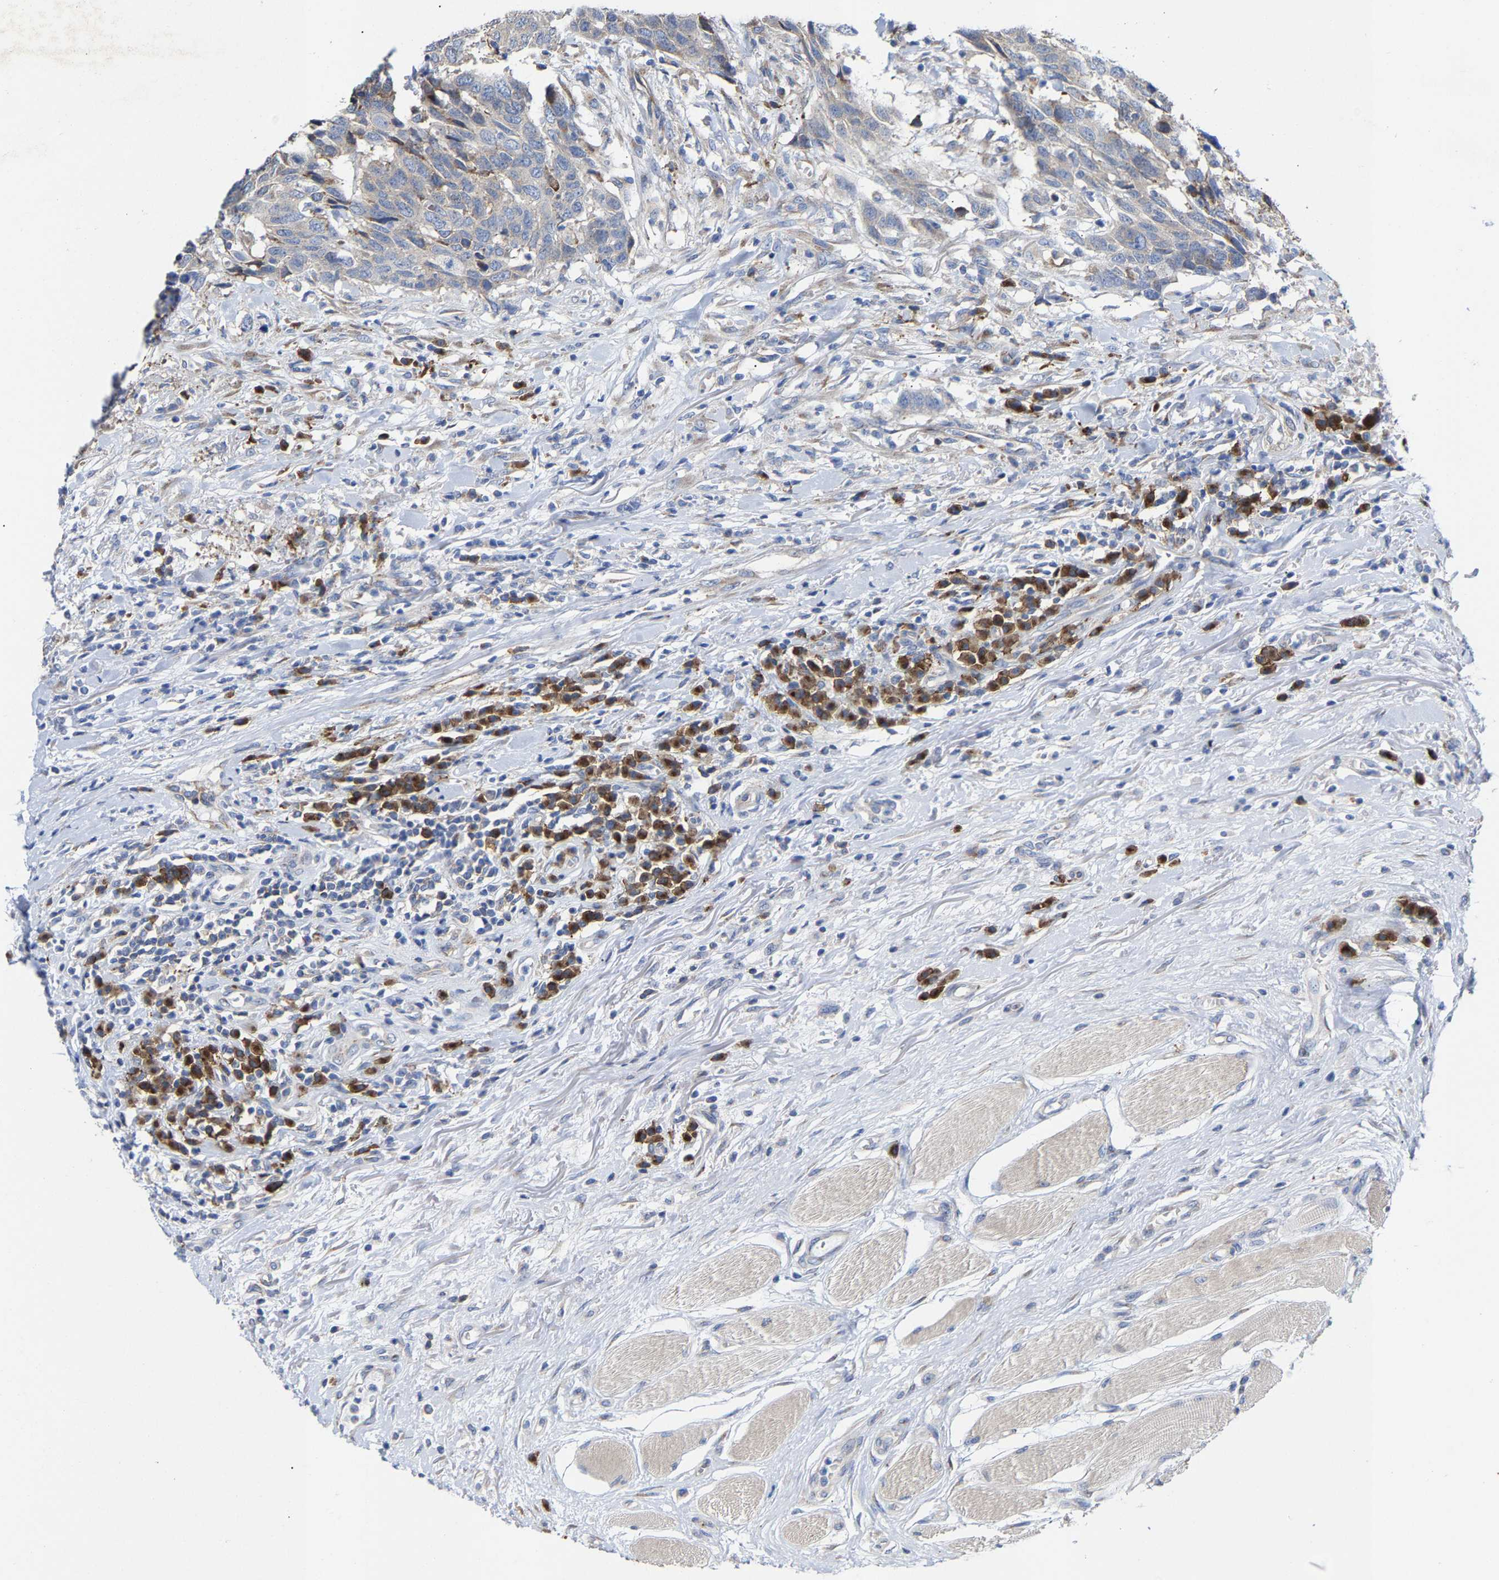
{"staining": {"intensity": "negative", "quantity": "none", "location": "none"}, "tissue": "head and neck cancer", "cell_type": "Tumor cells", "image_type": "cancer", "snomed": [{"axis": "morphology", "description": "Squamous cell carcinoma, NOS"}, {"axis": "topography", "description": "Head-Neck"}], "caption": "A photomicrograph of human head and neck squamous cell carcinoma is negative for staining in tumor cells.", "gene": "PPP1R15A", "patient": {"sex": "male", "age": 66}}